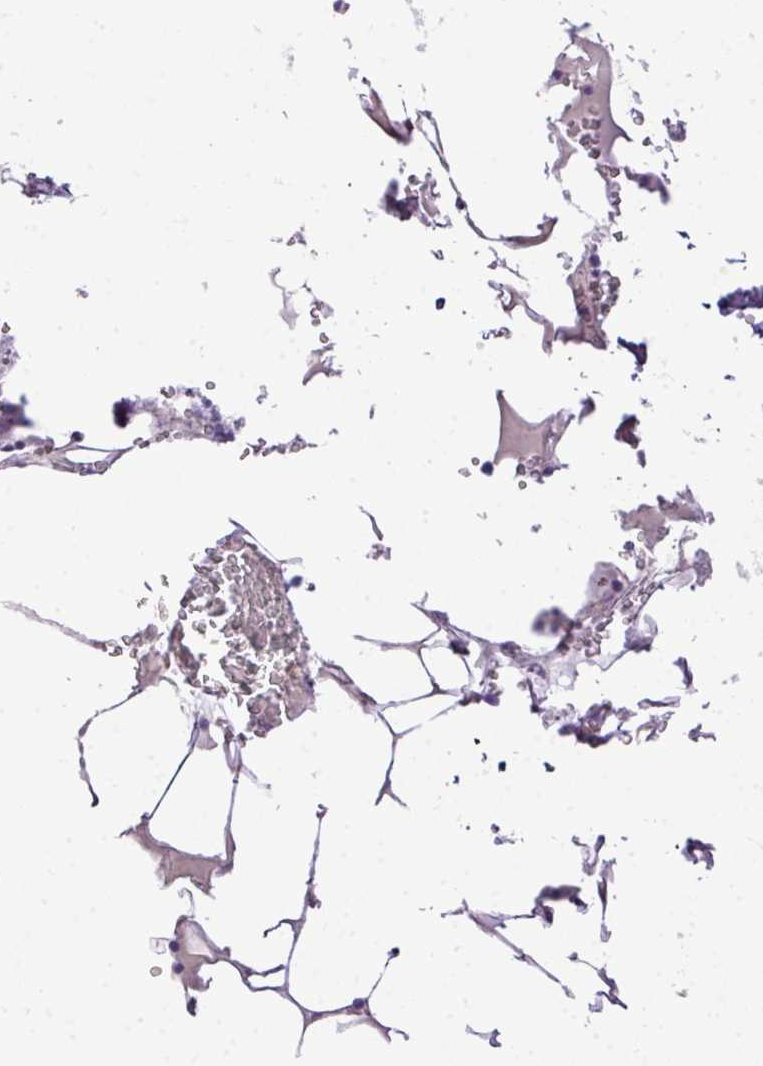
{"staining": {"intensity": "moderate", "quantity": "<25%", "location": "cytoplasmic/membranous"}, "tissue": "bone marrow", "cell_type": "Hematopoietic cells", "image_type": "normal", "snomed": [{"axis": "morphology", "description": "Normal tissue, NOS"}, {"axis": "topography", "description": "Bone marrow"}], "caption": "IHC micrograph of normal human bone marrow stained for a protein (brown), which demonstrates low levels of moderate cytoplasmic/membranous positivity in approximately <25% of hematopoietic cells.", "gene": "DIP2A", "patient": {"sex": "male", "age": 54}}